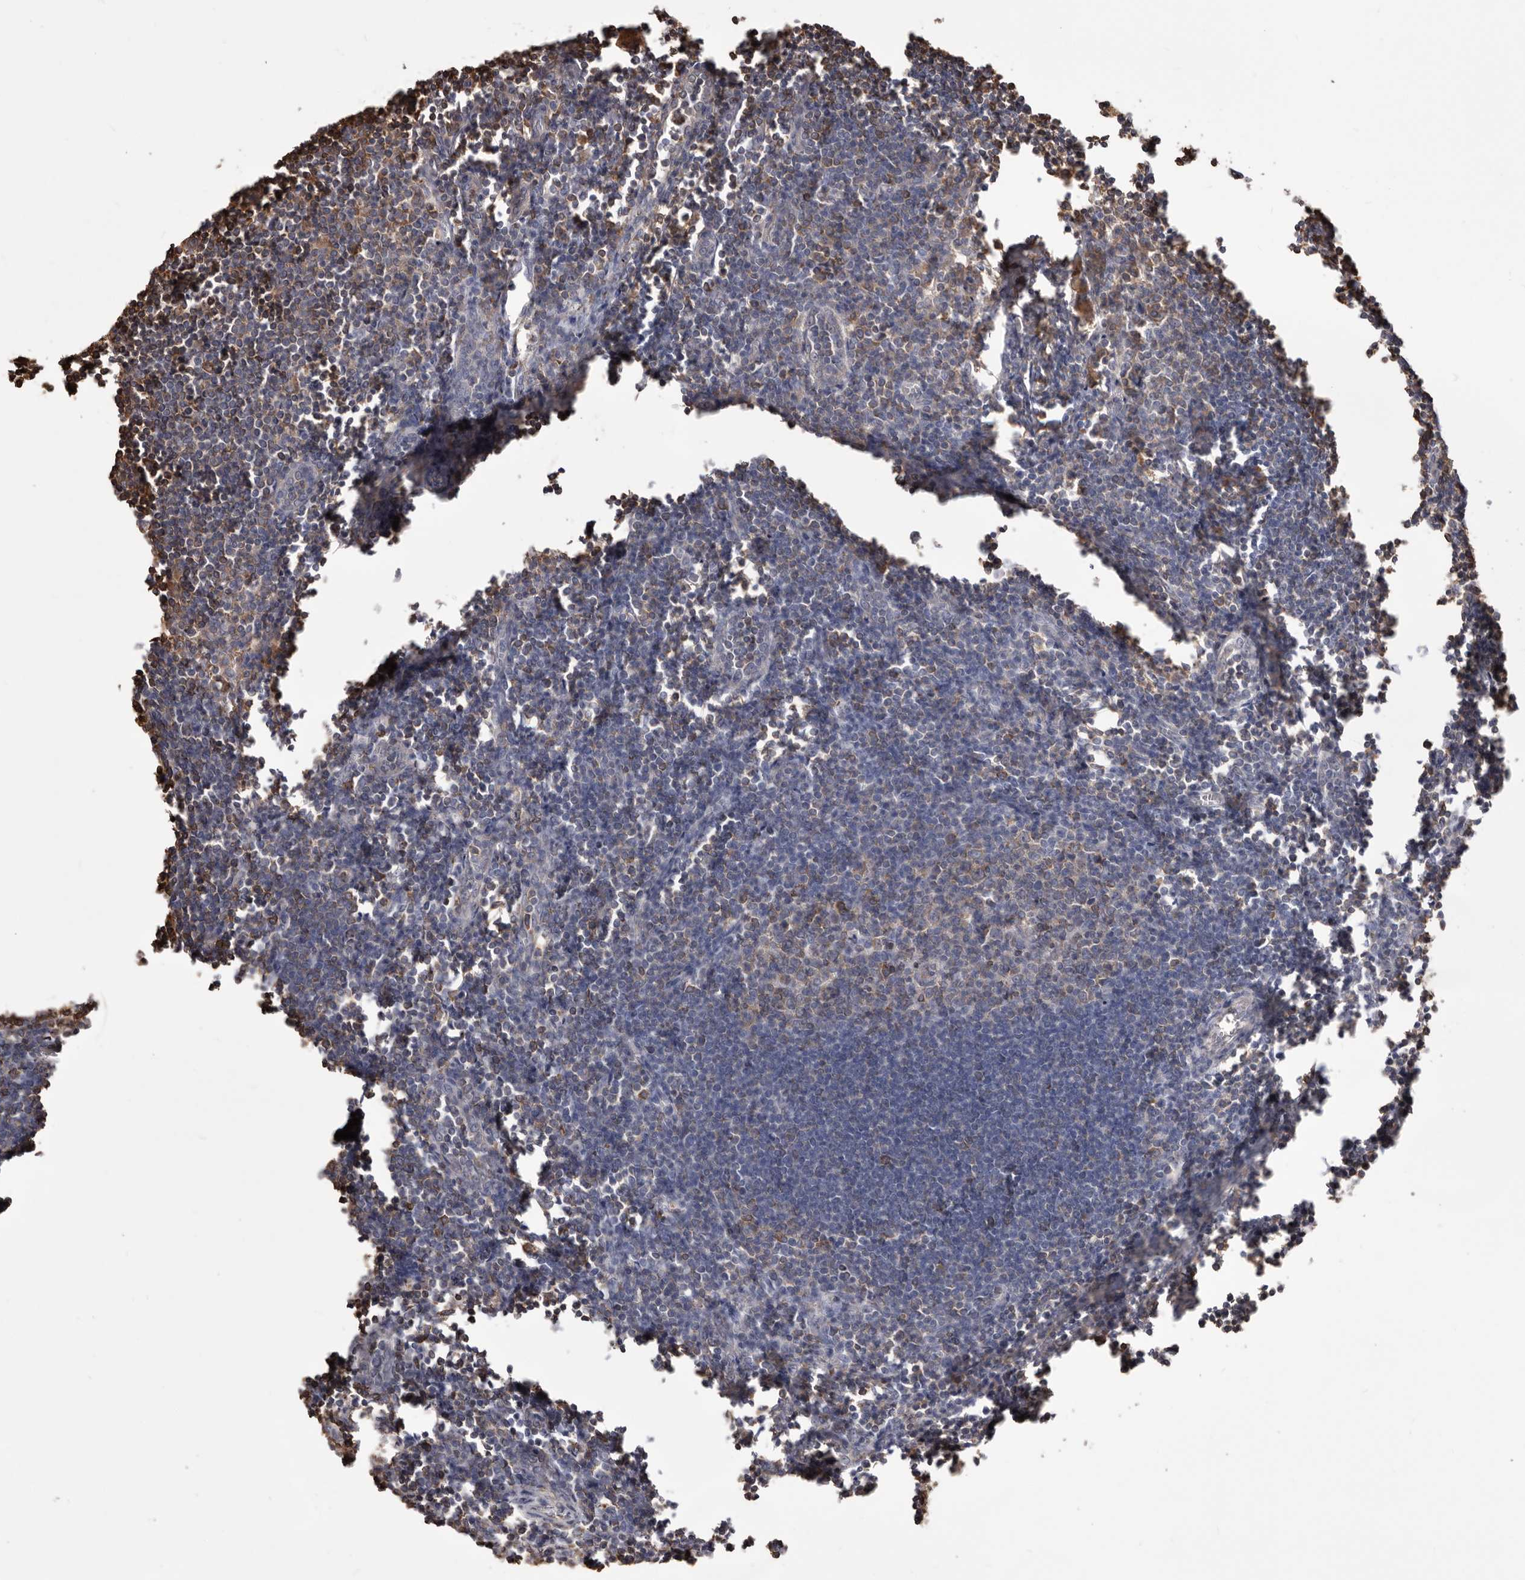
{"staining": {"intensity": "moderate", "quantity": "25%-75%", "location": "cytoplasmic/membranous"}, "tissue": "lymph node", "cell_type": "Germinal center cells", "image_type": "normal", "snomed": [{"axis": "morphology", "description": "Normal tissue, NOS"}, {"axis": "morphology", "description": "Malignant melanoma, Metastatic site"}, {"axis": "topography", "description": "Lymph node"}], "caption": "Immunohistochemical staining of normal lymph node shows 25%-75% levels of moderate cytoplasmic/membranous protein staining in approximately 25%-75% of germinal center cells.", "gene": "PKM", "patient": {"sex": "male", "age": 41}}